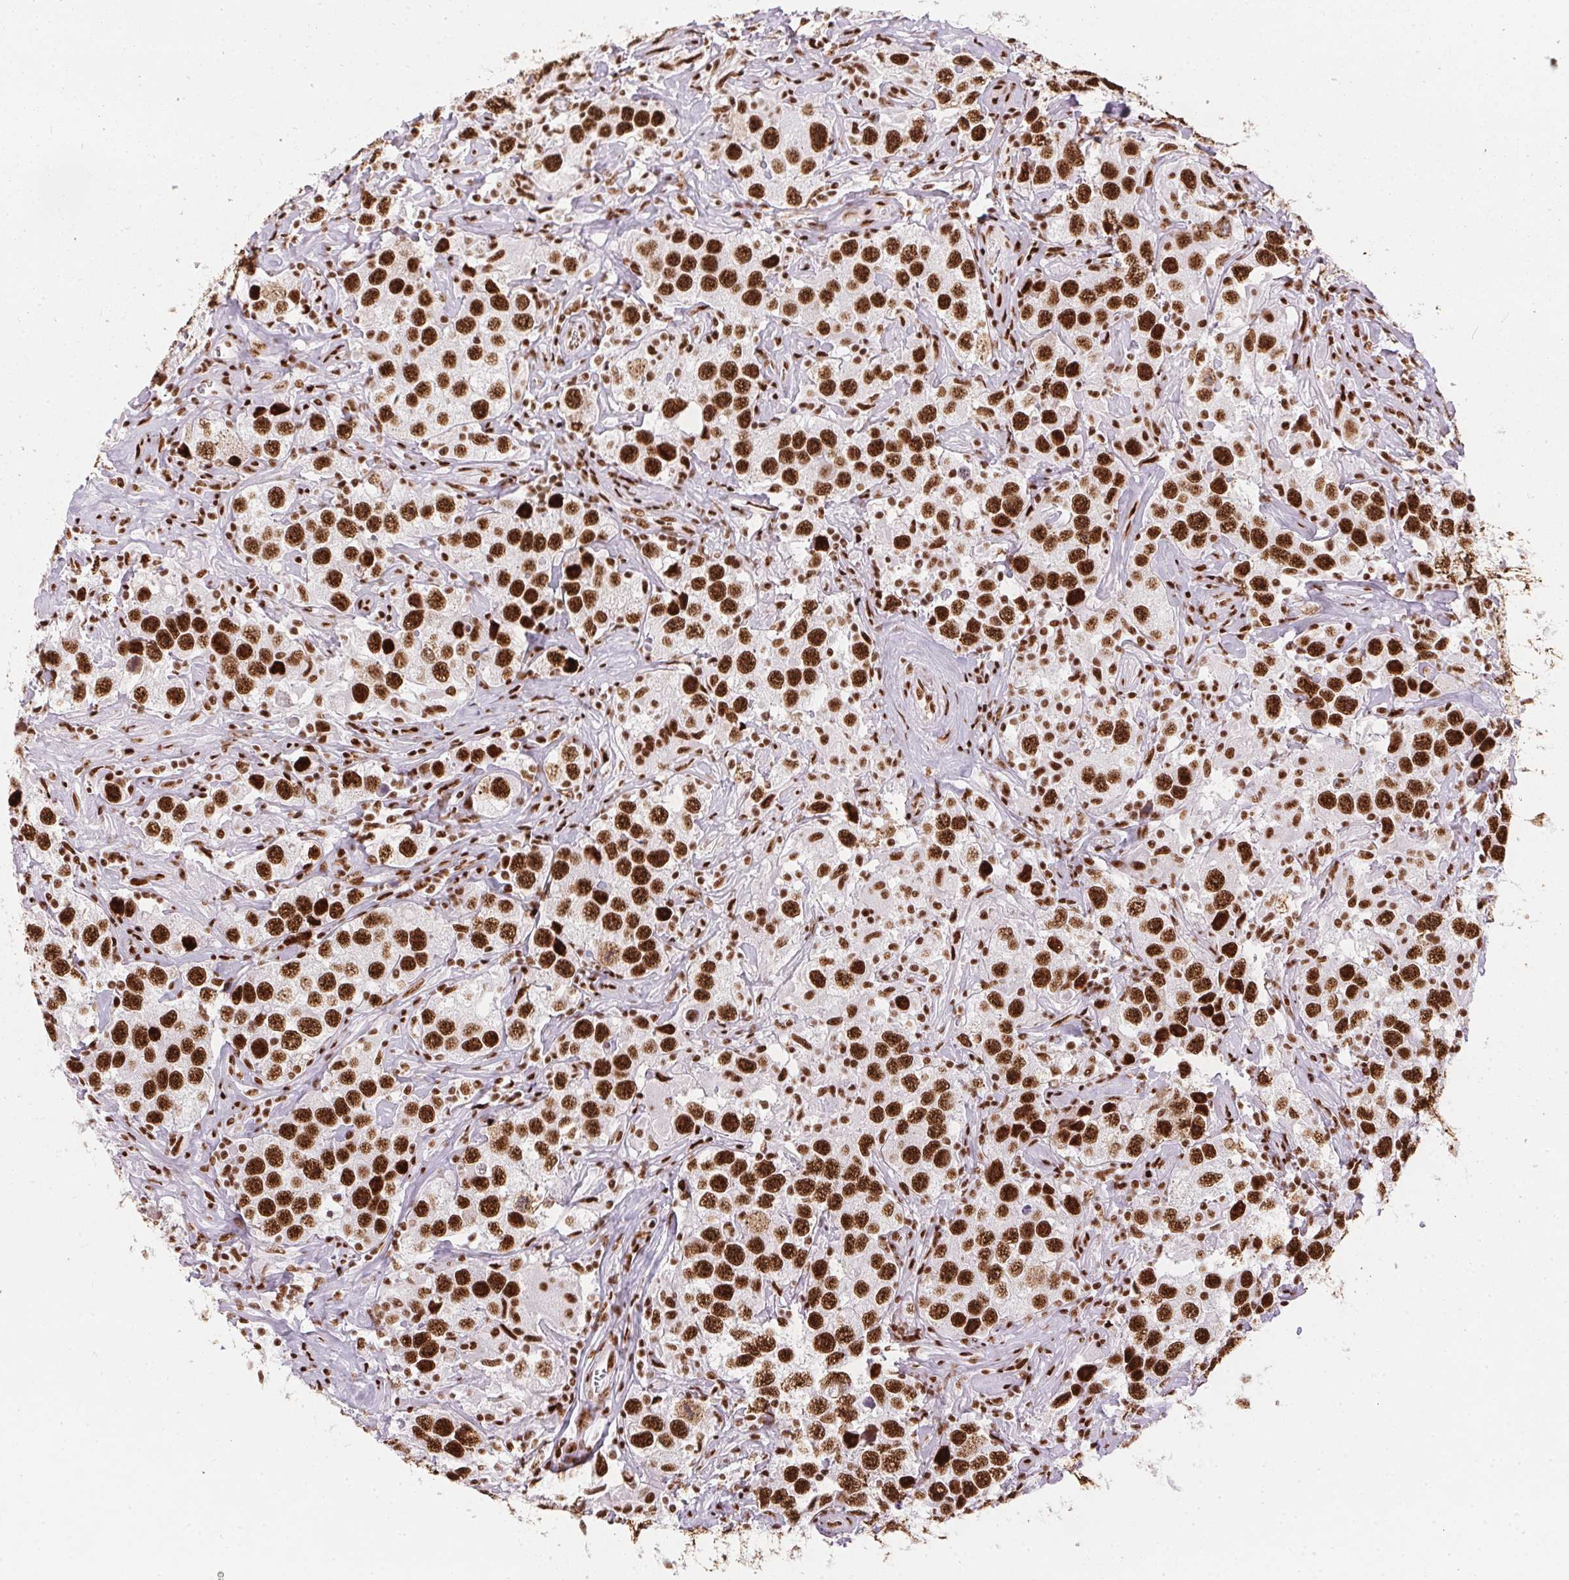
{"staining": {"intensity": "strong", "quantity": ">75%", "location": "nuclear"}, "tissue": "testis cancer", "cell_type": "Tumor cells", "image_type": "cancer", "snomed": [{"axis": "morphology", "description": "Seminoma, NOS"}, {"axis": "topography", "description": "Testis"}], "caption": "This is a micrograph of immunohistochemistry (IHC) staining of seminoma (testis), which shows strong staining in the nuclear of tumor cells.", "gene": "PAGE3", "patient": {"sex": "male", "age": 49}}